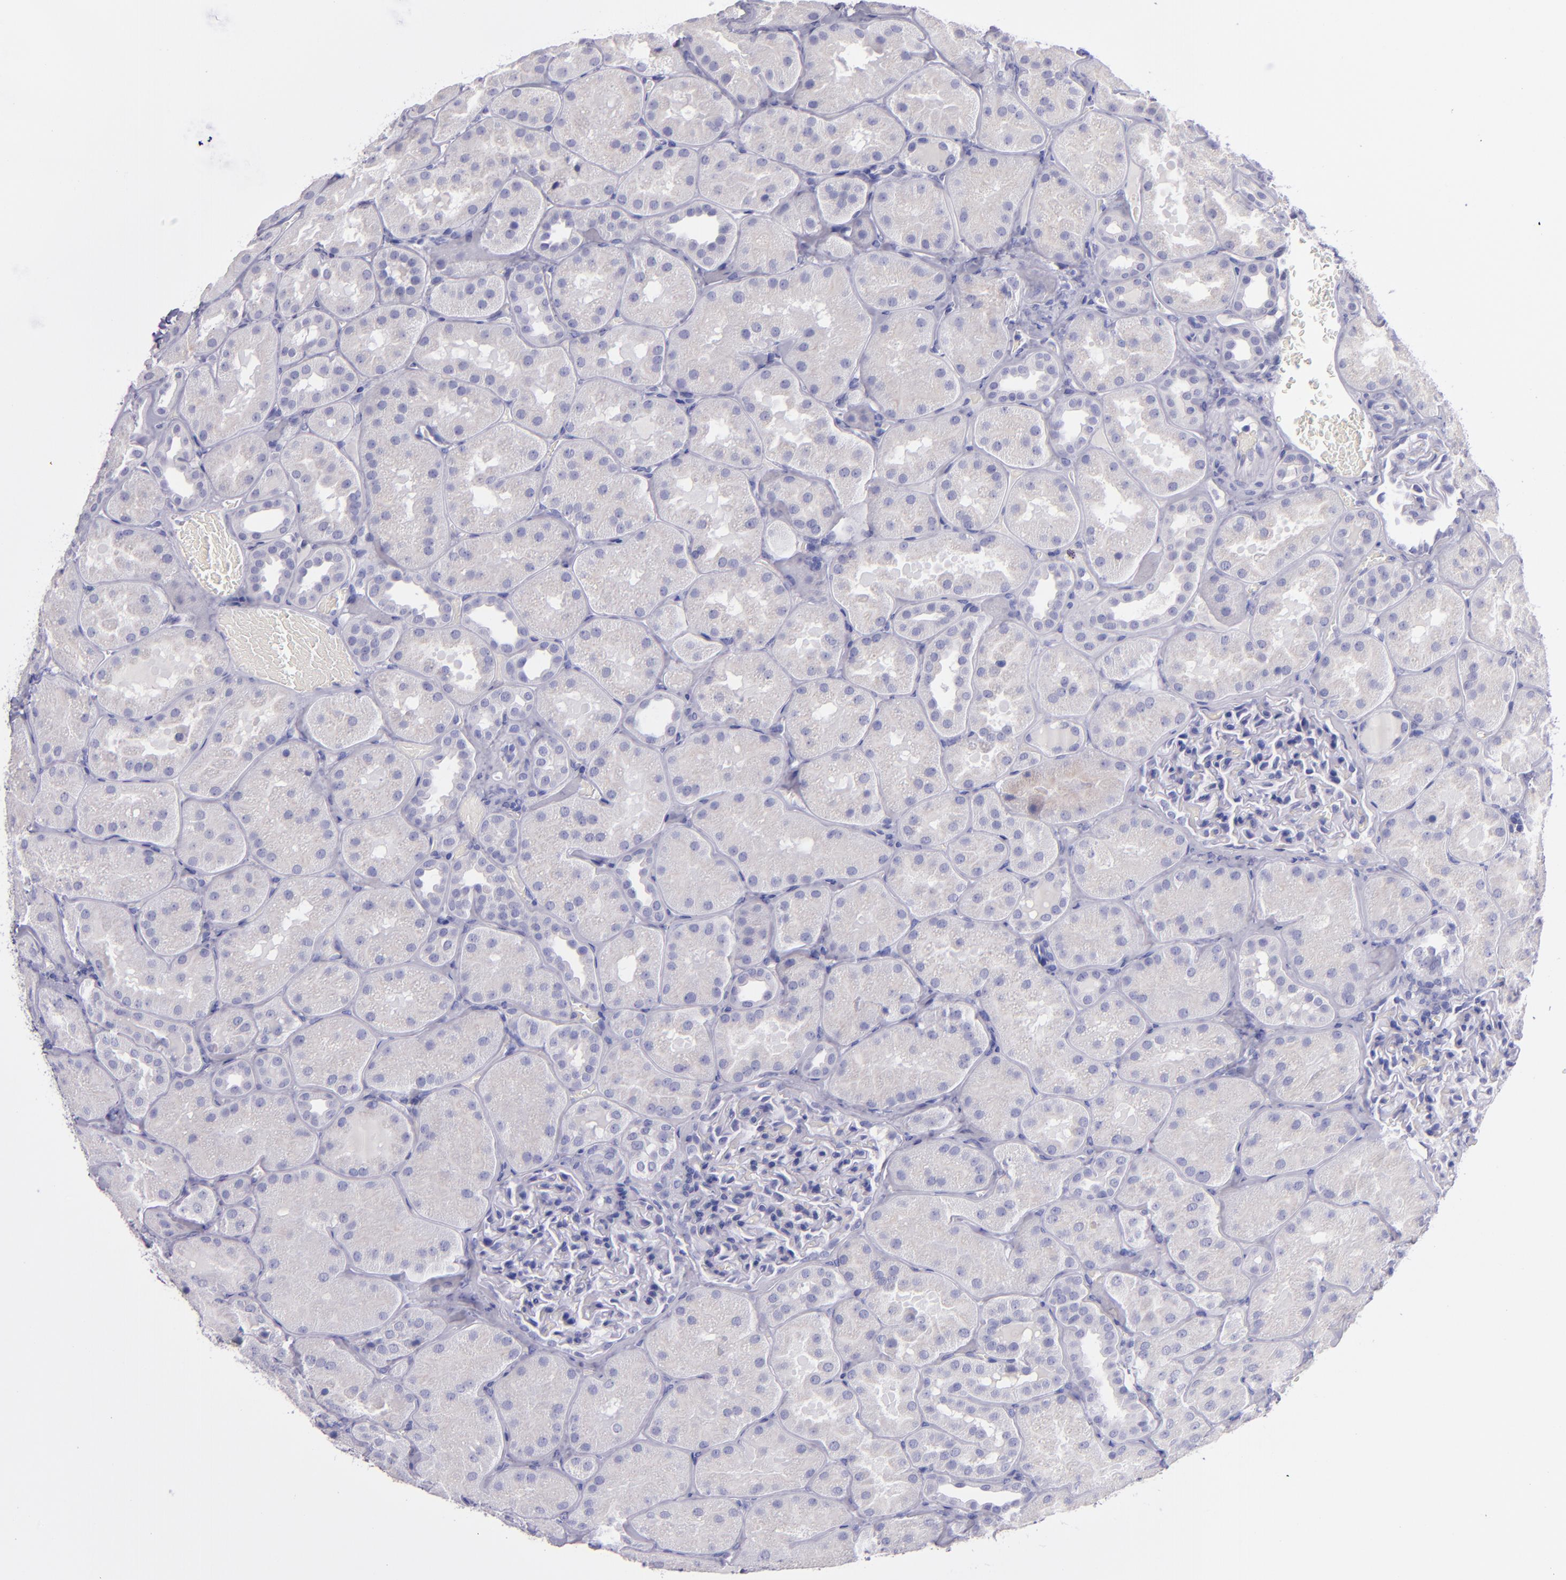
{"staining": {"intensity": "negative", "quantity": "none", "location": "none"}, "tissue": "kidney", "cell_type": "Cells in glomeruli", "image_type": "normal", "snomed": [{"axis": "morphology", "description": "Normal tissue, NOS"}, {"axis": "topography", "description": "Kidney"}], "caption": "IHC histopathology image of unremarkable kidney: human kidney stained with DAB (3,3'-diaminobenzidine) exhibits no significant protein expression in cells in glomeruli.", "gene": "TNNT3", "patient": {"sex": "male", "age": 28}}